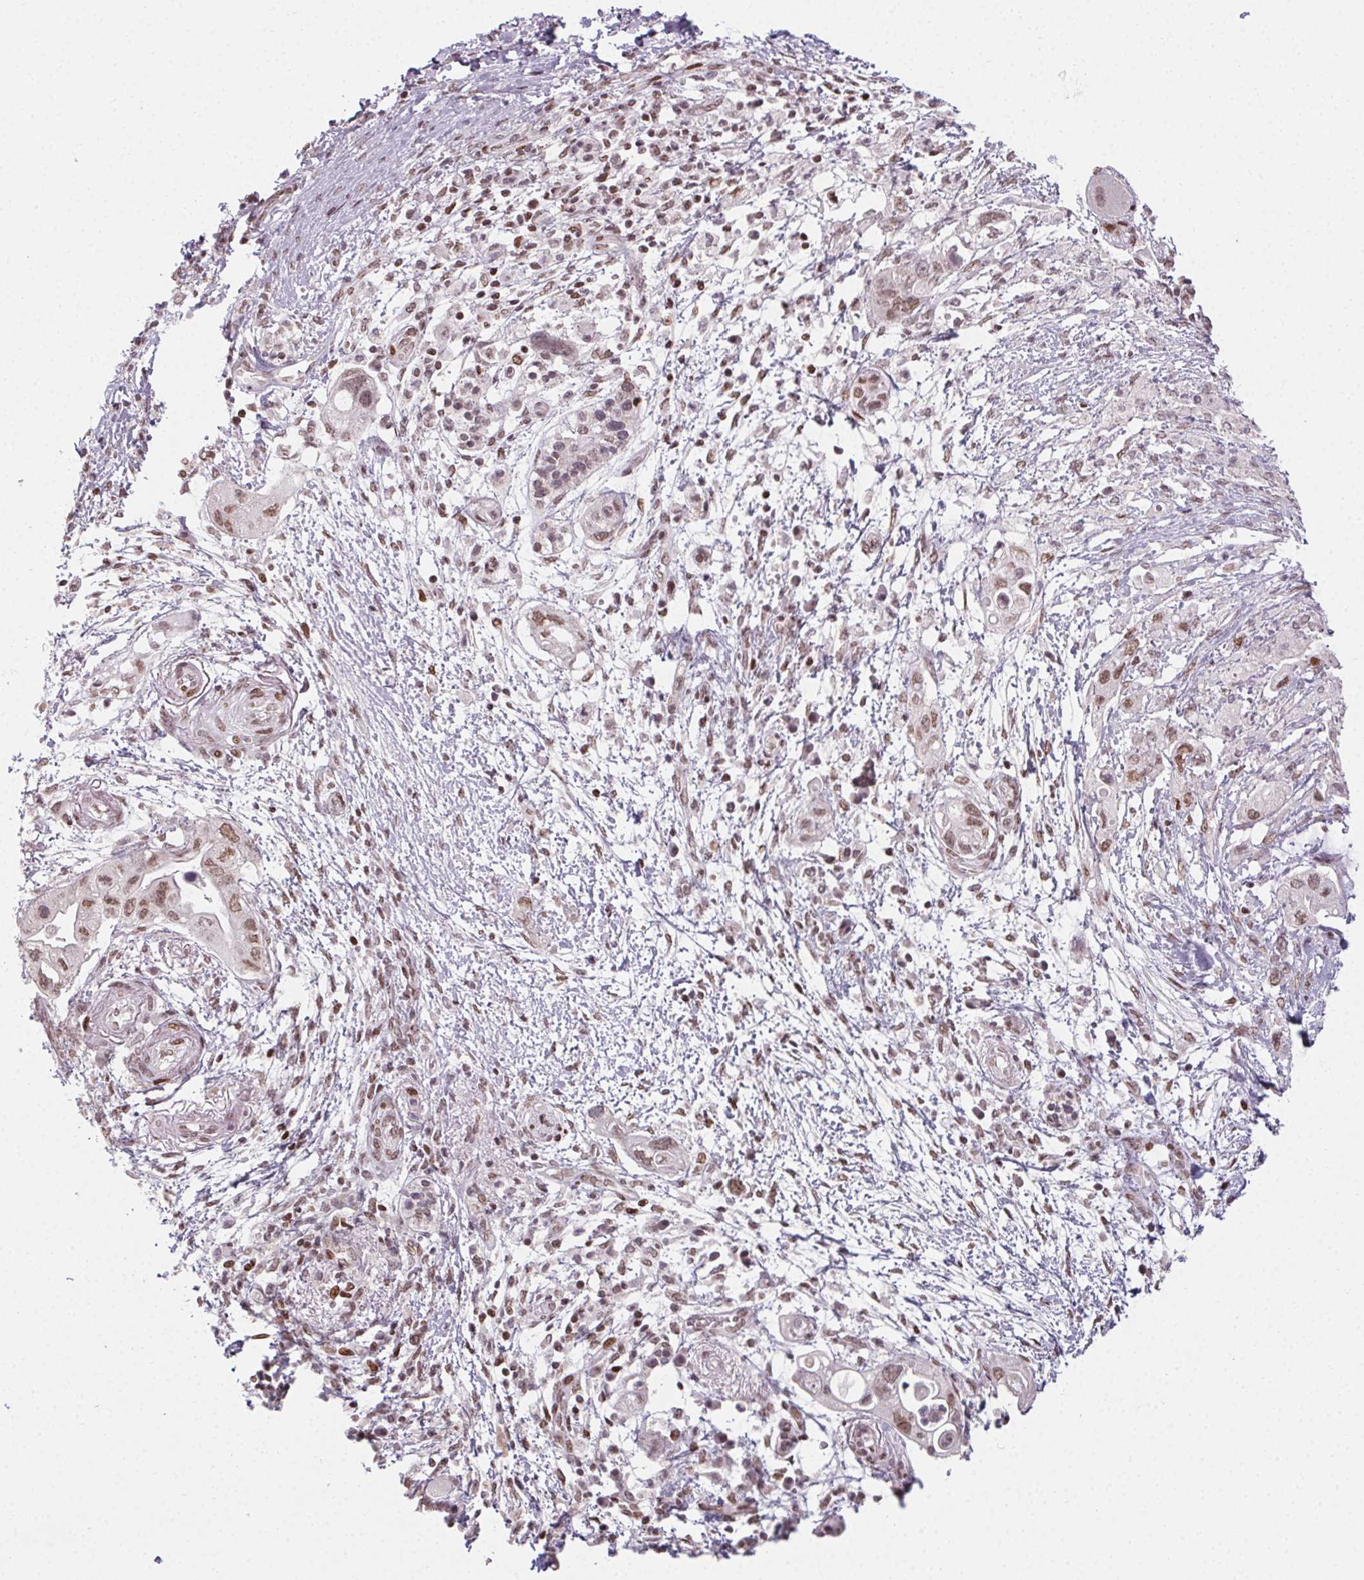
{"staining": {"intensity": "moderate", "quantity": ">75%", "location": "nuclear"}, "tissue": "pancreatic cancer", "cell_type": "Tumor cells", "image_type": "cancer", "snomed": [{"axis": "morphology", "description": "Adenocarcinoma, NOS"}, {"axis": "topography", "description": "Pancreas"}], "caption": "Adenocarcinoma (pancreatic) tissue reveals moderate nuclear positivity in approximately >75% of tumor cells", "gene": "KMT2A", "patient": {"sex": "female", "age": 72}}